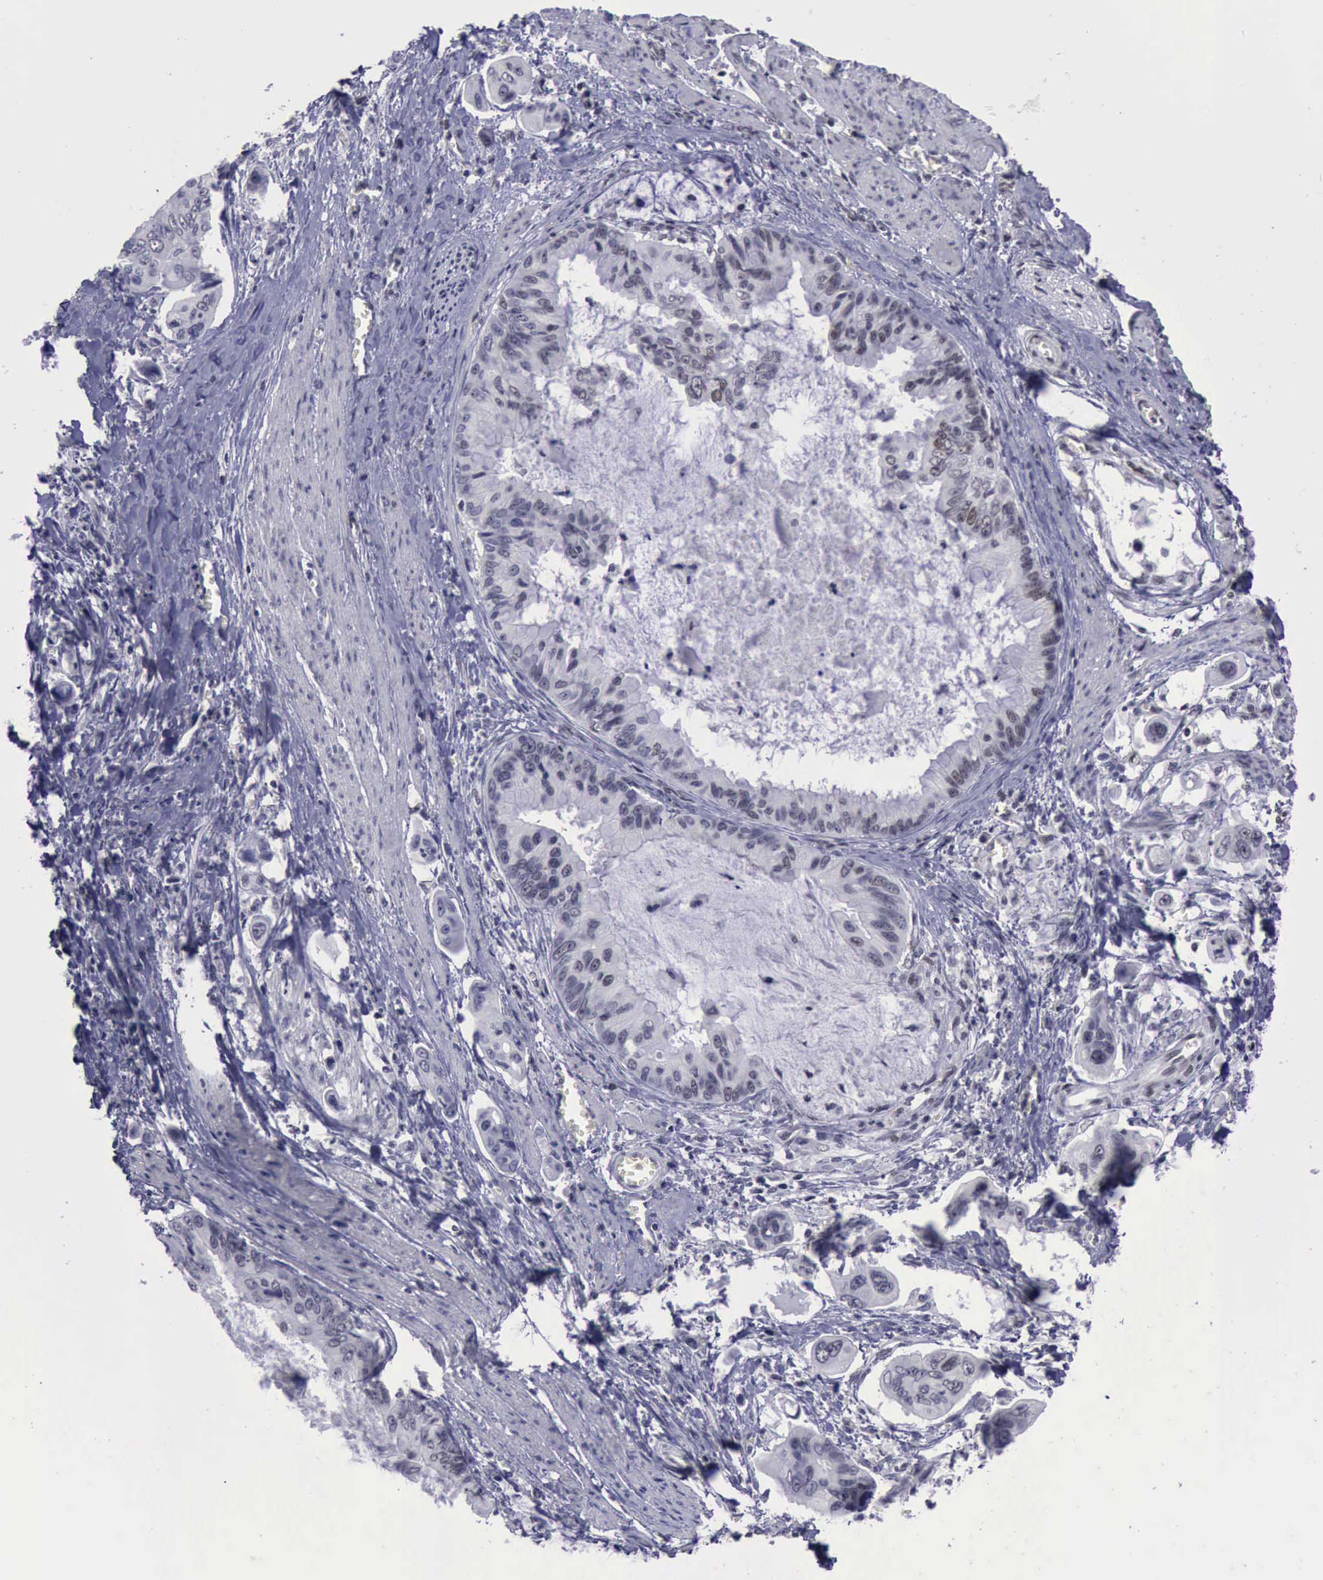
{"staining": {"intensity": "weak", "quantity": "<25%", "location": "nuclear"}, "tissue": "stomach cancer", "cell_type": "Tumor cells", "image_type": "cancer", "snomed": [{"axis": "morphology", "description": "Adenocarcinoma, NOS"}, {"axis": "topography", "description": "Stomach, upper"}], "caption": "A high-resolution photomicrograph shows immunohistochemistry staining of stomach adenocarcinoma, which displays no significant expression in tumor cells.", "gene": "YY1", "patient": {"sex": "male", "age": 80}}